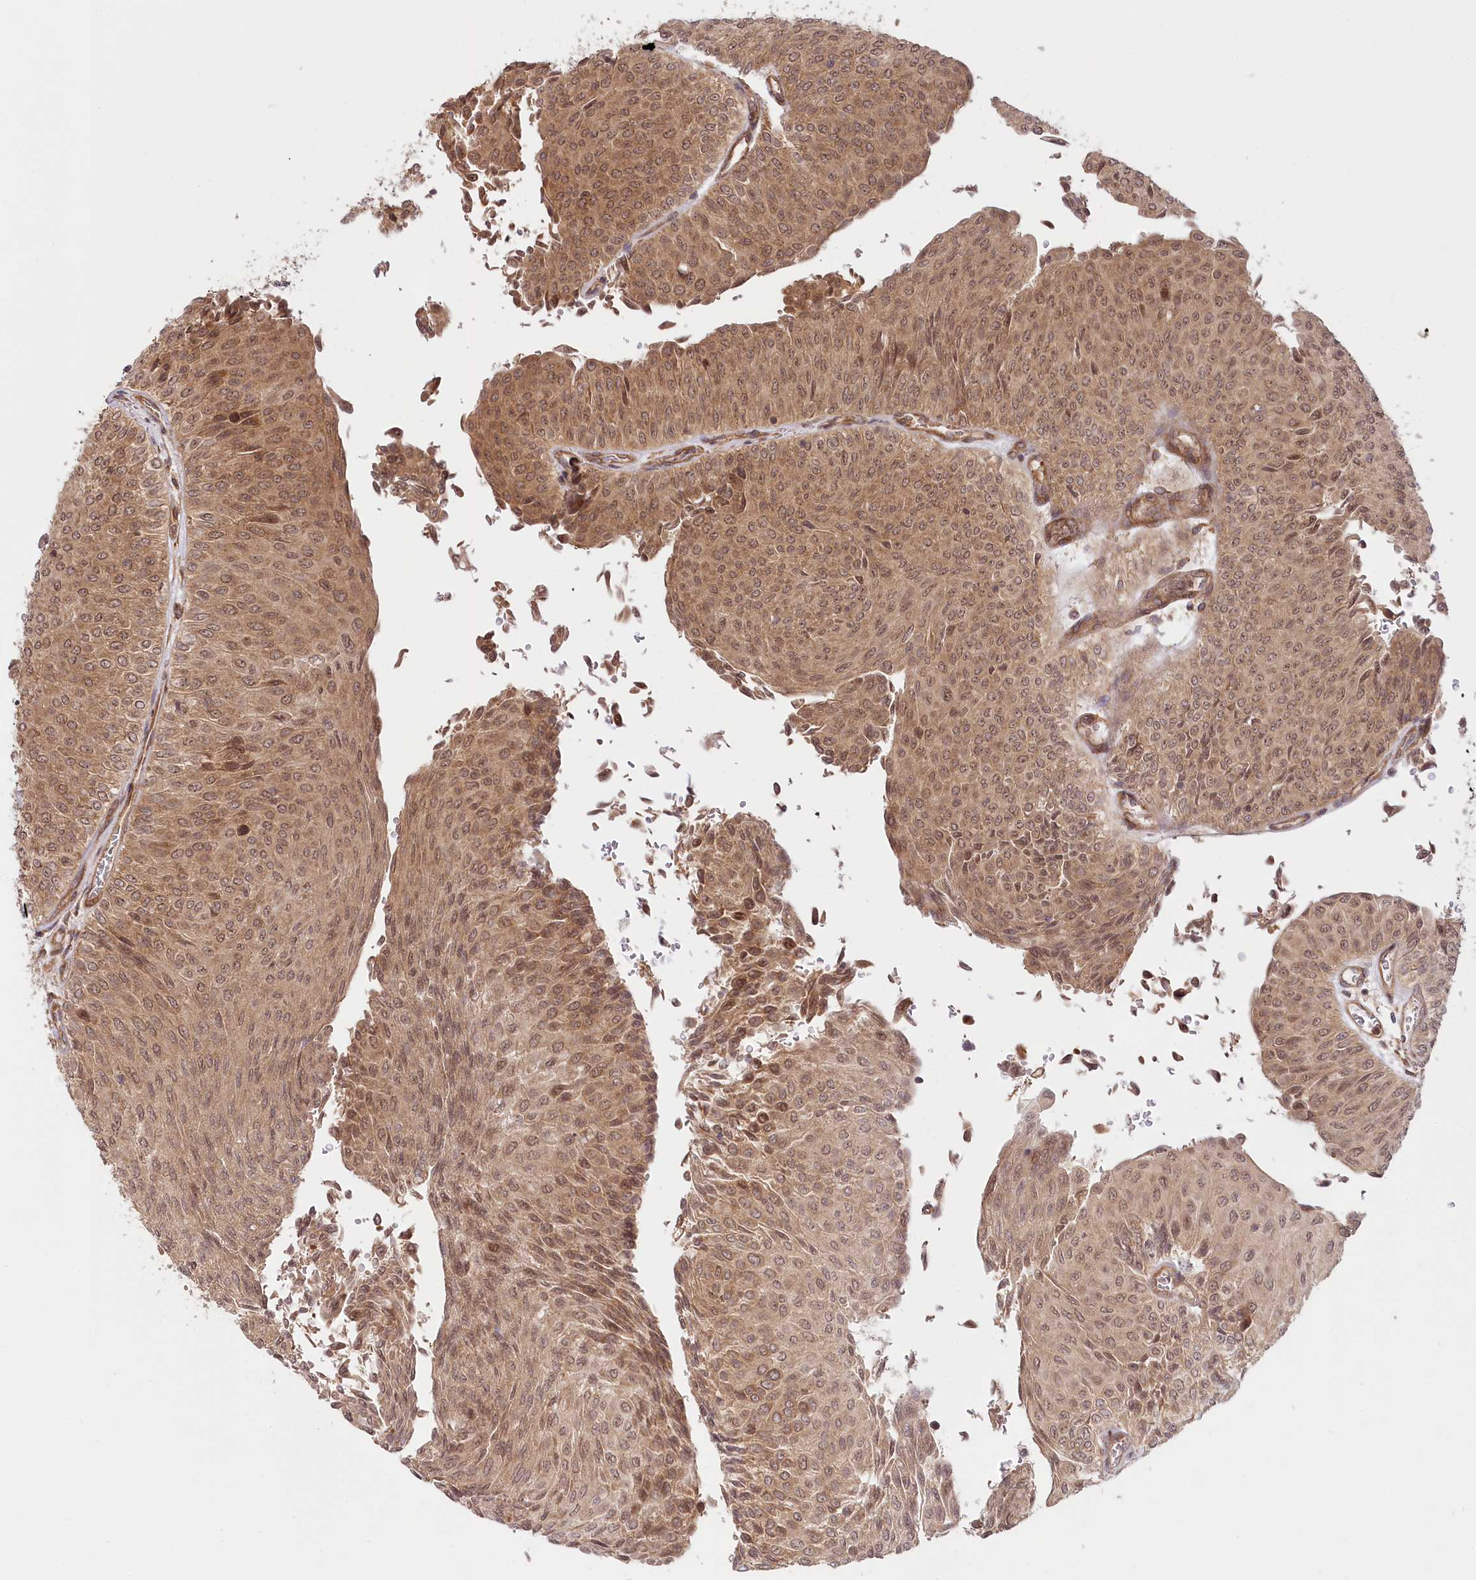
{"staining": {"intensity": "moderate", "quantity": ">75%", "location": "cytoplasmic/membranous,nuclear"}, "tissue": "urothelial cancer", "cell_type": "Tumor cells", "image_type": "cancer", "snomed": [{"axis": "morphology", "description": "Urothelial carcinoma, Low grade"}, {"axis": "topography", "description": "Urinary bladder"}], "caption": "A photomicrograph of human low-grade urothelial carcinoma stained for a protein demonstrates moderate cytoplasmic/membranous and nuclear brown staining in tumor cells. (DAB (3,3'-diaminobenzidine) = brown stain, brightfield microscopy at high magnification).", "gene": "CEP70", "patient": {"sex": "male", "age": 78}}